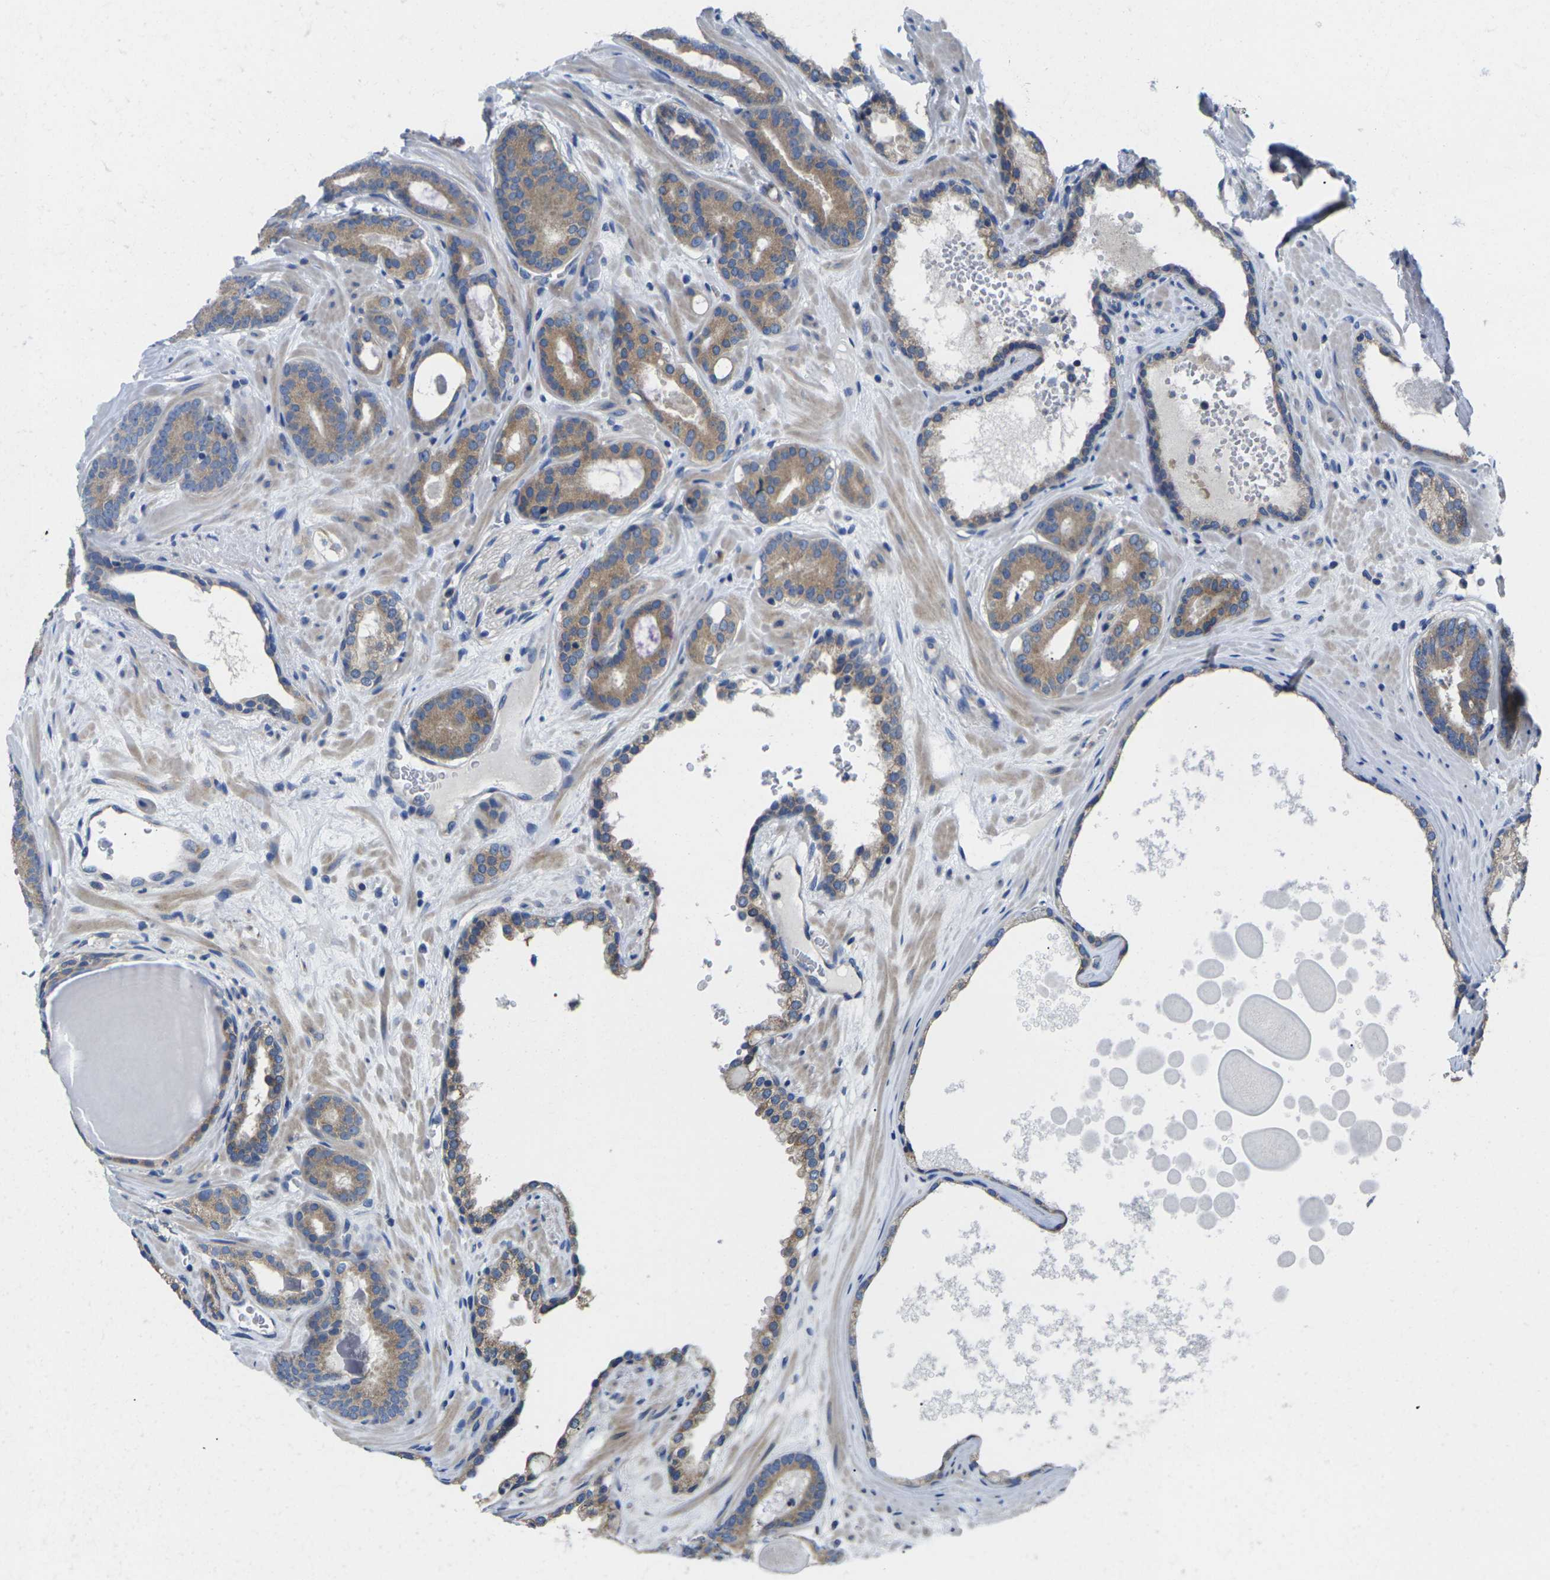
{"staining": {"intensity": "moderate", "quantity": ">75%", "location": "cytoplasmic/membranous"}, "tissue": "prostate cancer", "cell_type": "Tumor cells", "image_type": "cancer", "snomed": [{"axis": "morphology", "description": "Adenocarcinoma, High grade"}, {"axis": "topography", "description": "Prostate"}], "caption": "Immunohistochemical staining of prostate cancer (adenocarcinoma (high-grade)) reveals medium levels of moderate cytoplasmic/membranous protein staining in approximately >75% of tumor cells. (brown staining indicates protein expression, while blue staining denotes nuclei).", "gene": "TMCC2", "patient": {"sex": "male", "age": 60}}